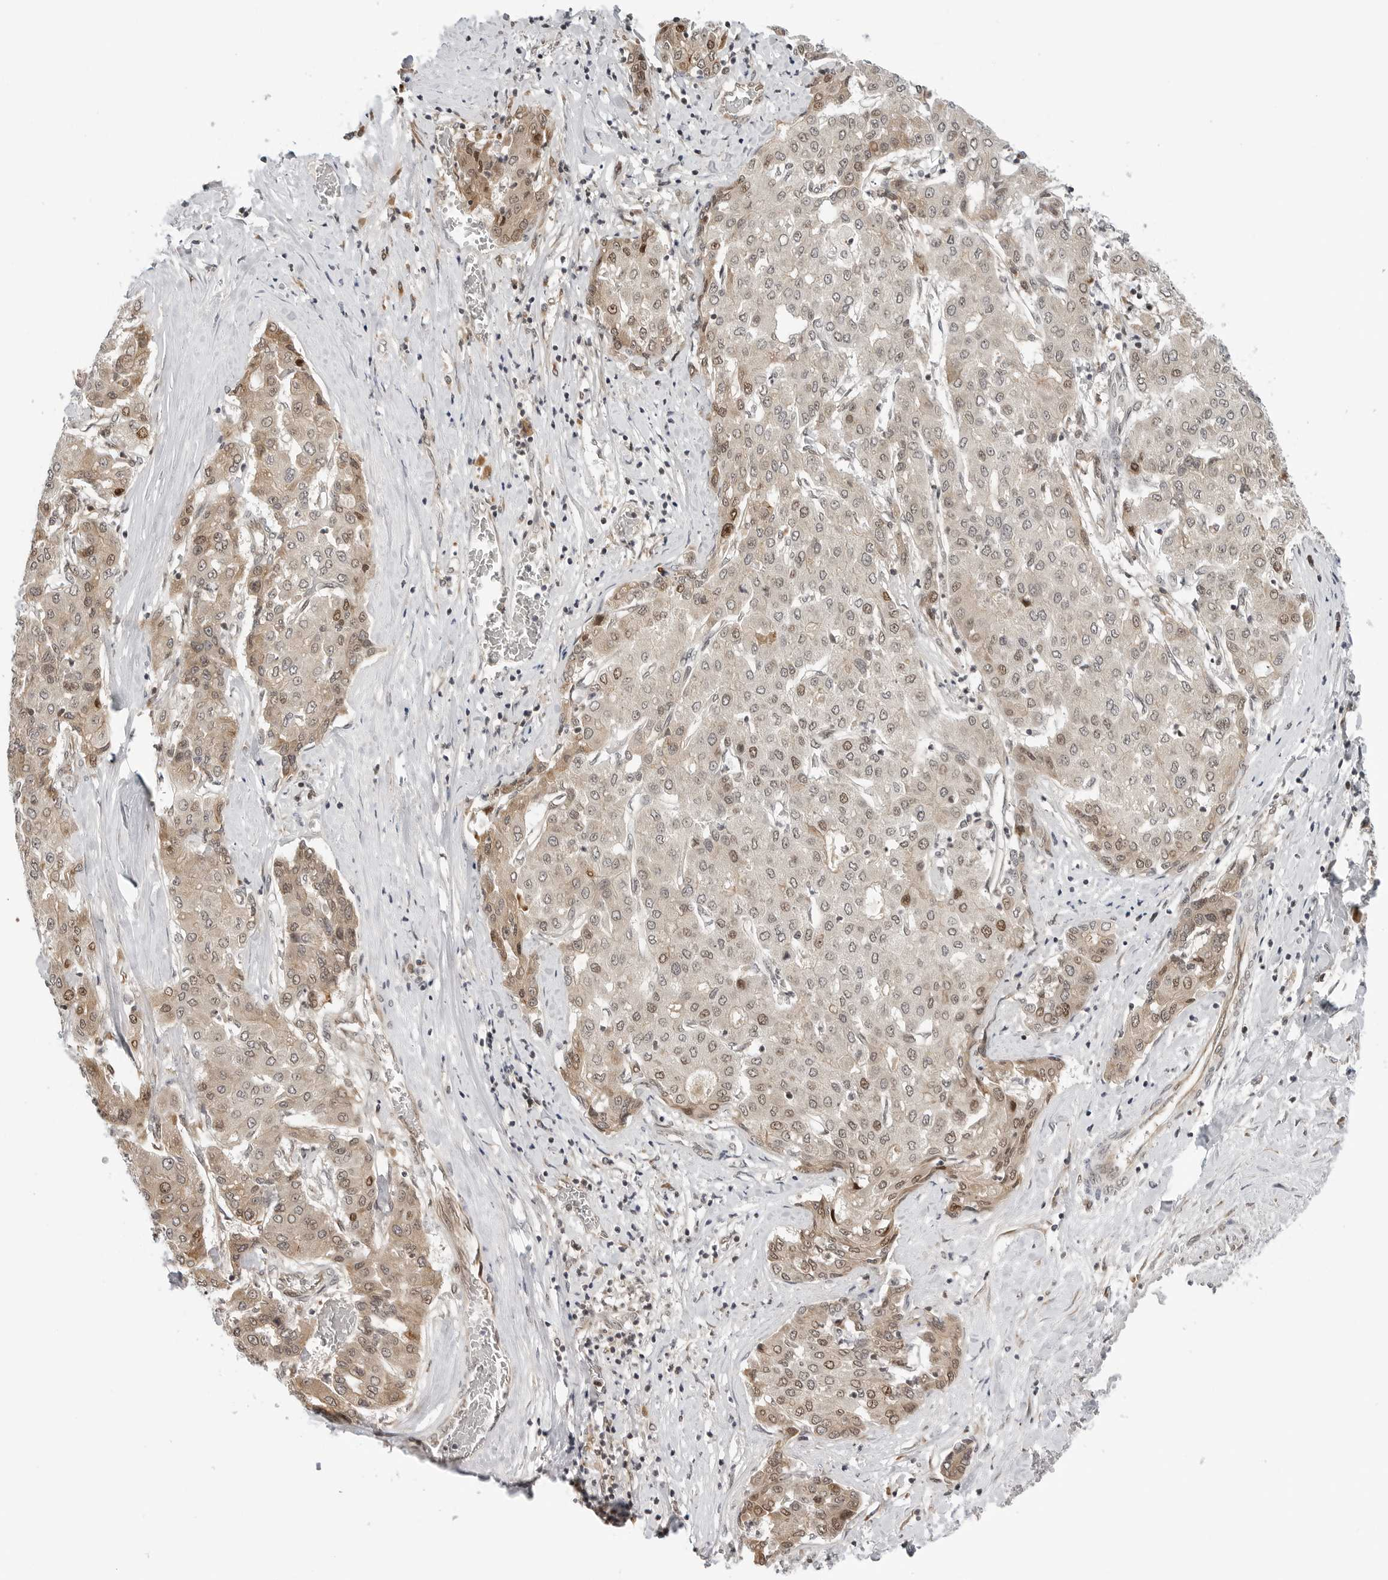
{"staining": {"intensity": "weak", "quantity": "25%-75%", "location": "cytoplasmic/membranous,nuclear"}, "tissue": "liver cancer", "cell_type": "Tumor cells", "image_type": "cancer", "snomed": [{"axis": "morphology", "description": "Carcinoma, Hepatocellular, NOS"}, {"axis": "topography", "description": "Liver"}], "caption": "Immunohistochemical staining of human liver cancer shows low levels of weak cytoplasmic/membranous and nuclear expression in approximately 25%-75% of tumor cells.", "gene": "TIPRL", "patient": {"sex": "male", "age": 65}}